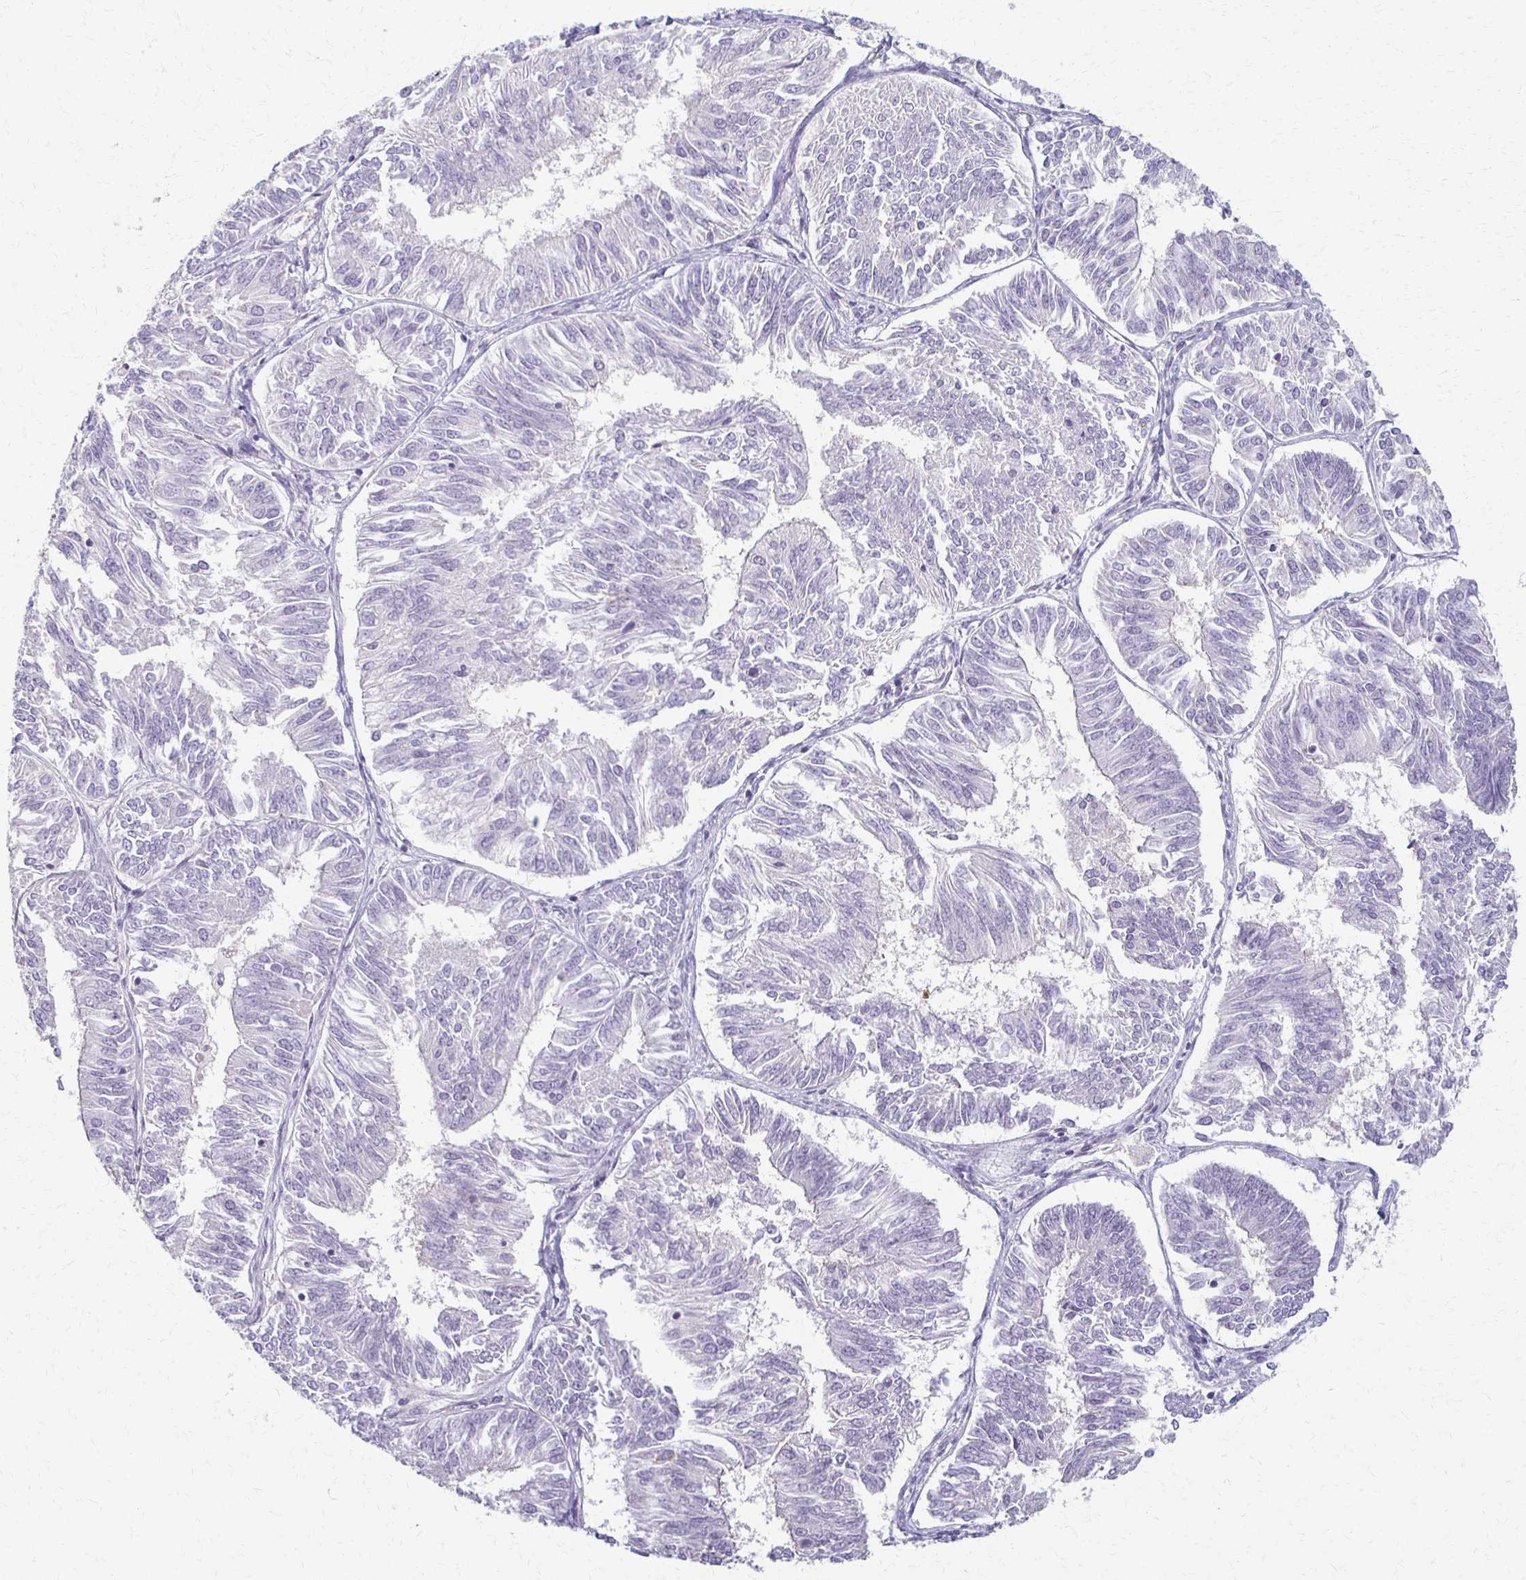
{"staining": {"intensity": "negative", "quantity": "none", "location": "none"}, "tissue": "endometrial cancer", "cell_type": "Tumor cells", "image_type": "cancer", "snomed": [{"axis": "morphology", "description": "Adenocarcinoma, NOS"}, {"axis": "topography", "description": "Endometrium"}], "caption": "IHC micrograph of human endometrial cancer (adenocarcinoma) stained for a protein (brown), which displays no staining in tumor cells.", "gene": "FOXO4", "patient": {"sex": "female", "age": 58}}